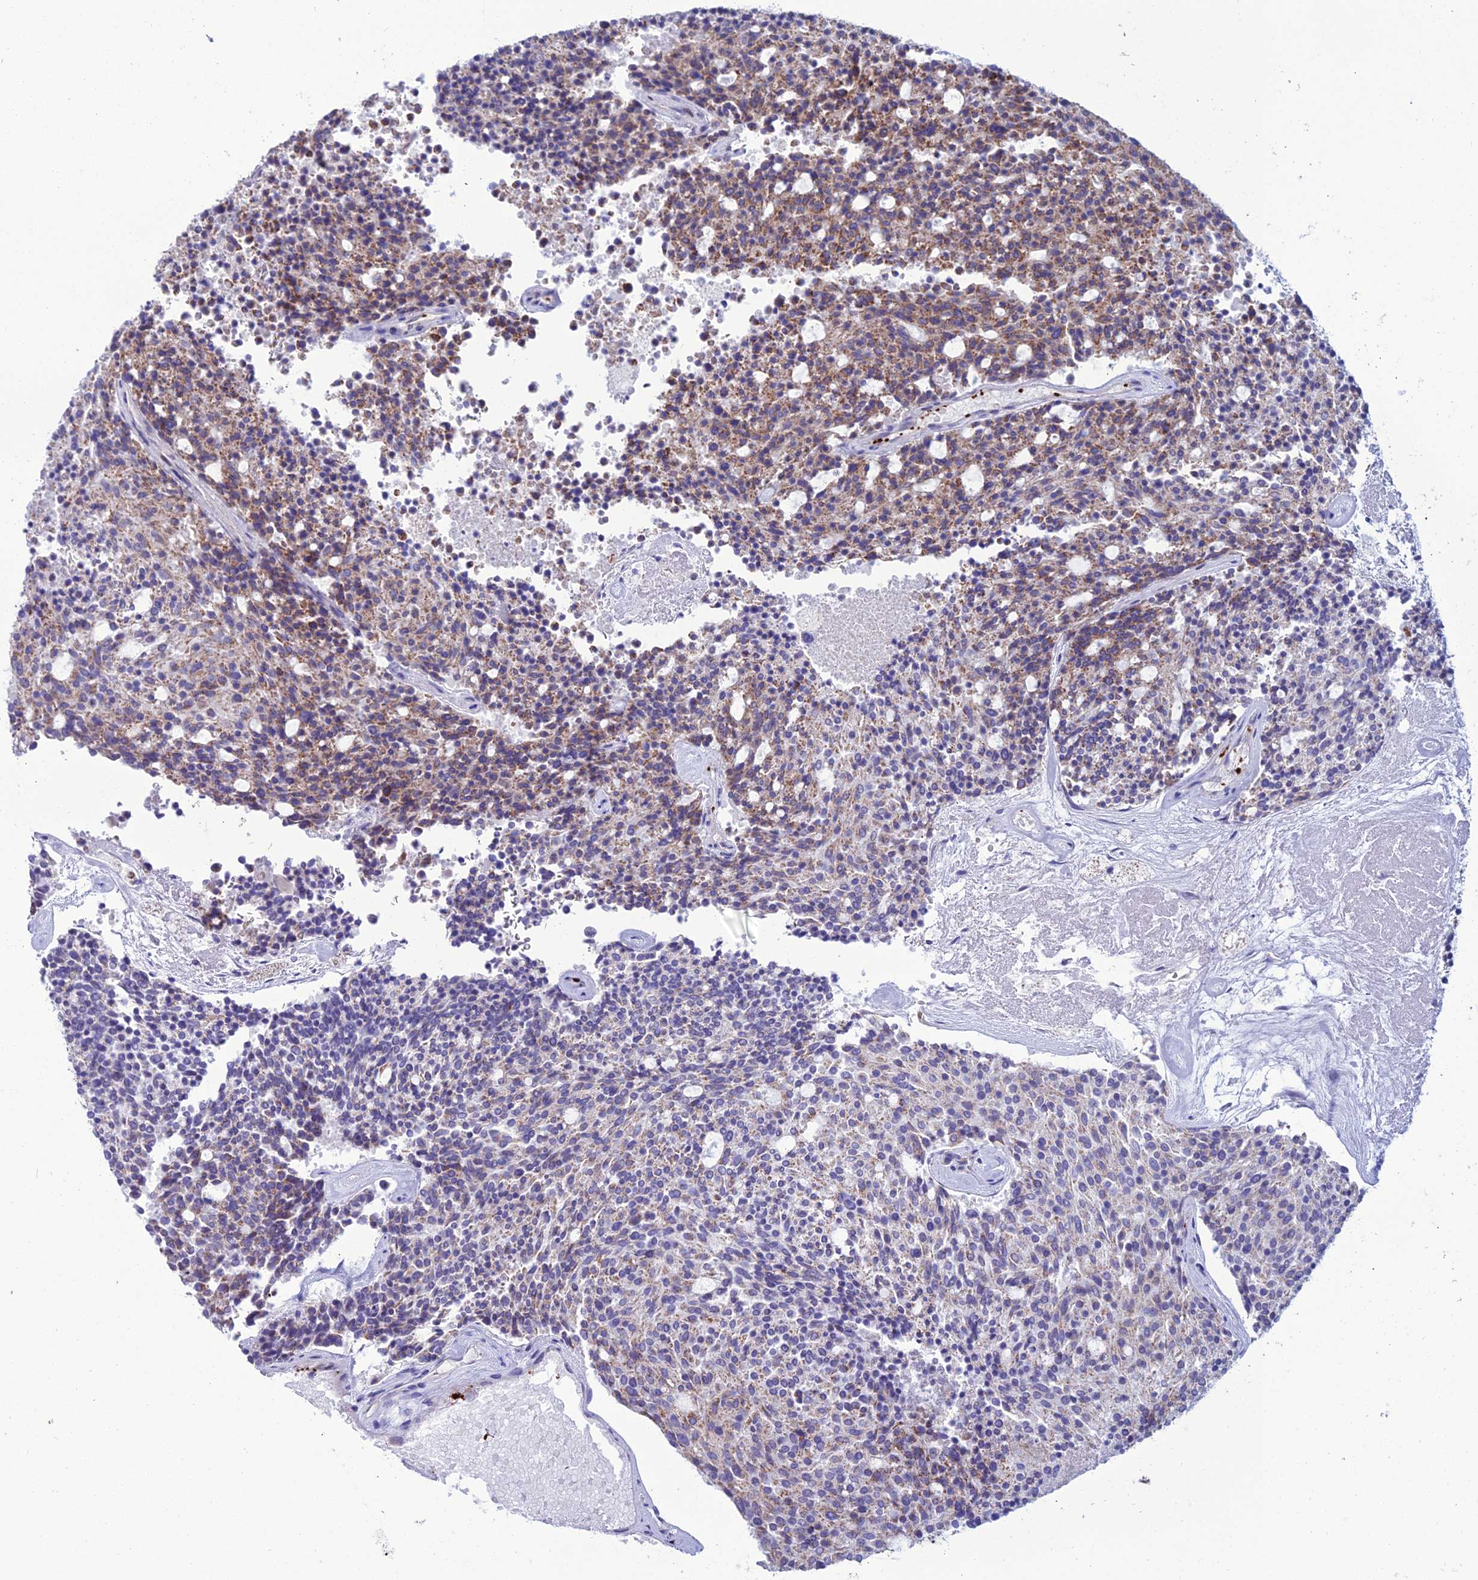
{"staining": {"intensity": "moderate", "quantity": "25%-75%", "location": "cytoplasmic/membranous"}, "tissue": "carcinoid", "cell_type": "Tumor cells", "image_type": "cancer", "snomed": [{"axis": "morphology", "description": "Carcinoid, malignant, NOS"}, {"axis": "topography", "description": "Pancreas"}], "caption": "Immunohistochemical staining of human carcinoid (malignant) reveals moderate cytoplasmic/membranous protein expression in about 25%-75% of tumor cells. The staining is performed using DAB (3,3'-diaminobenzidine) brown chromogen to label protein expression. The nuclei are counter-stained blue using hematoxylin.", "gene": "C21orf140", "patient": {"sex": "female", "age": 54}}